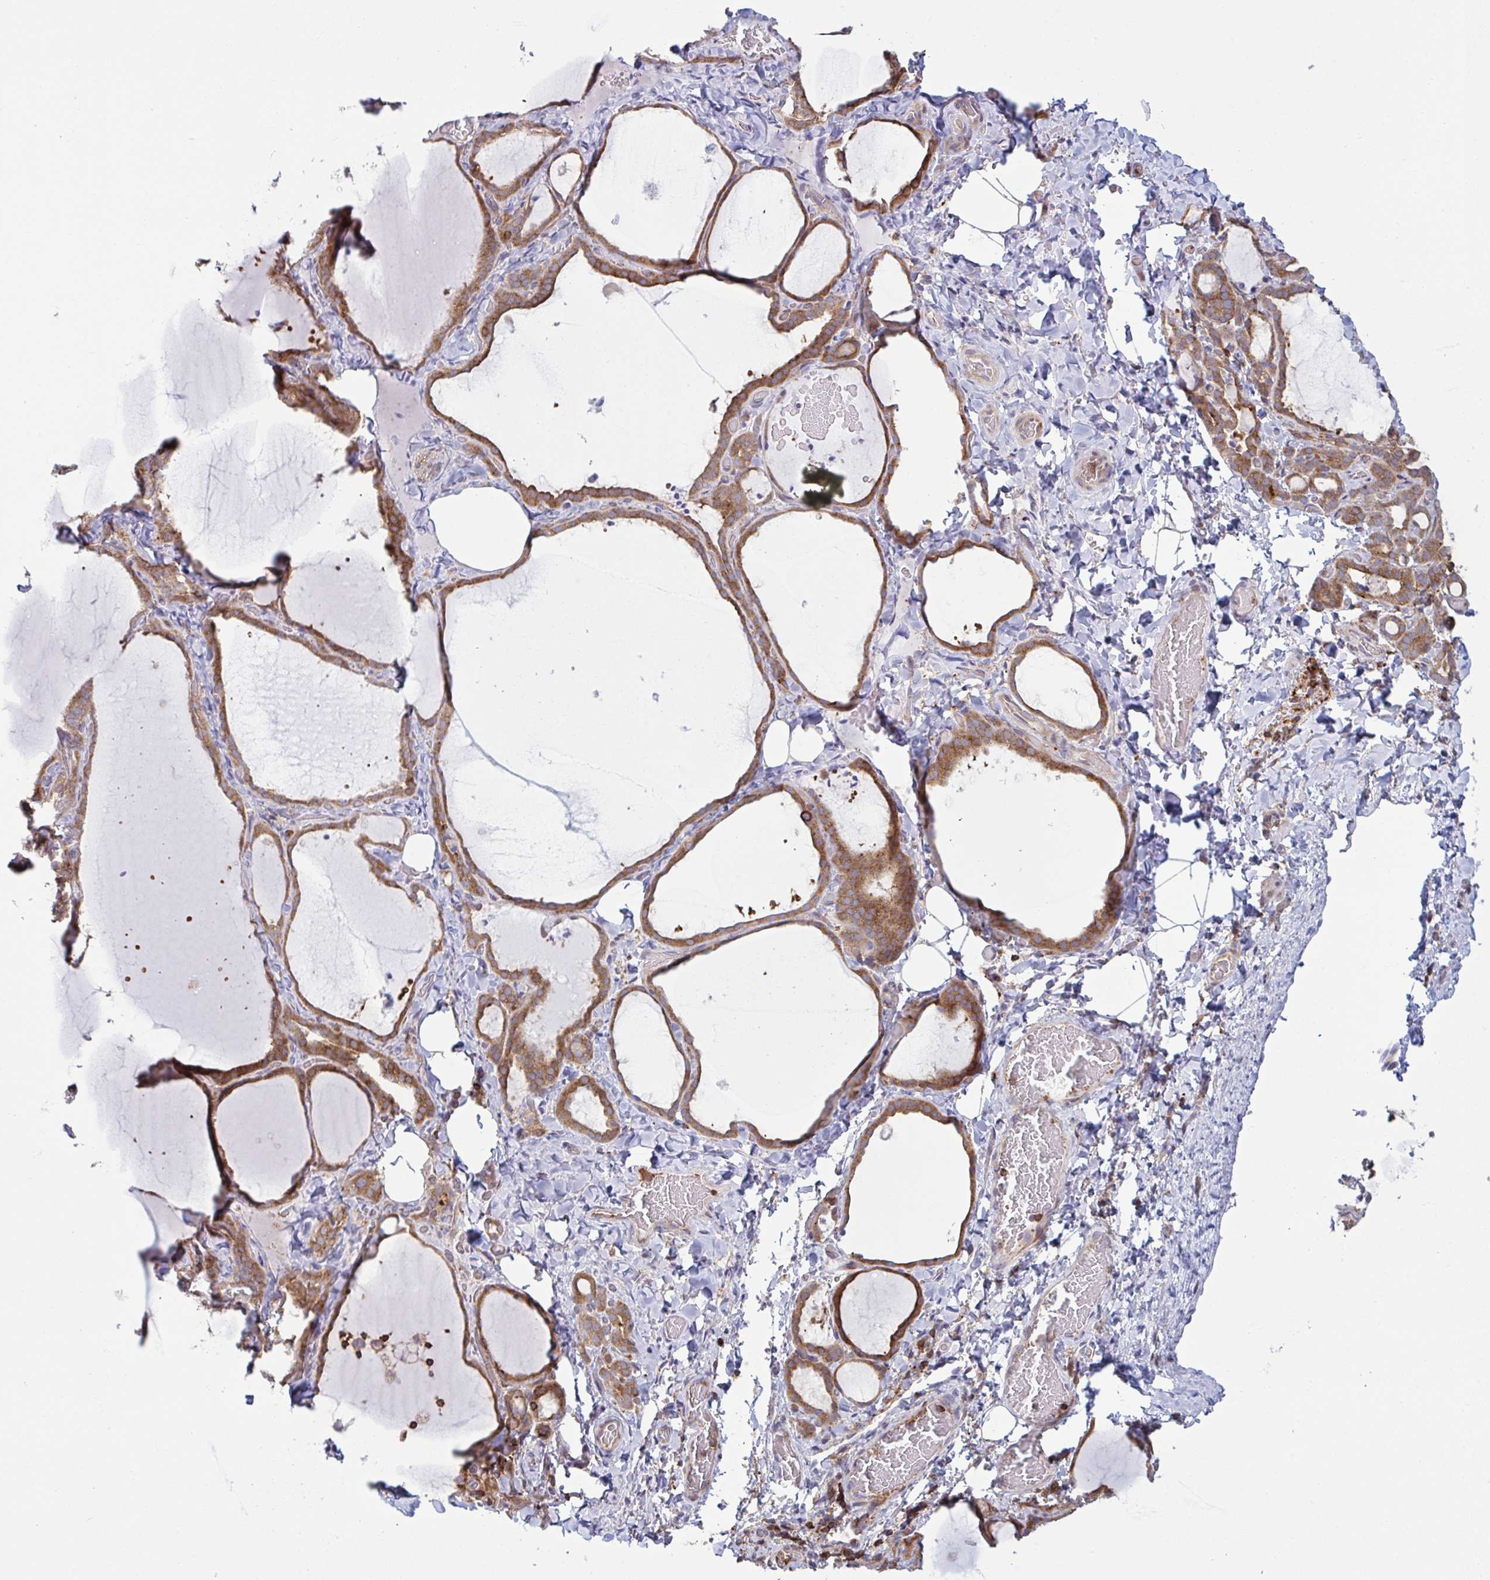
{"staining": {"intensity": "moderate", "quantity": ">75%", "location": "cytoplasmic/membranous"}, "tissue": "thyroid gland", "cell_type": "Glandular cells", "image_type": "normal", "snomed": [{"axis": "morphology", "description": "Normal tissue, NOS"}, {"axis": "topography", "description": "Thyroid gland"}], "caption": "Human thyroid gland stained for a protein (brown) reveals moderate cytoplasmic/membranous positive staining in about >75% of glandular cells.", "gene": "TSC22D3", "patient": {"sex": "female", "age": 22}}